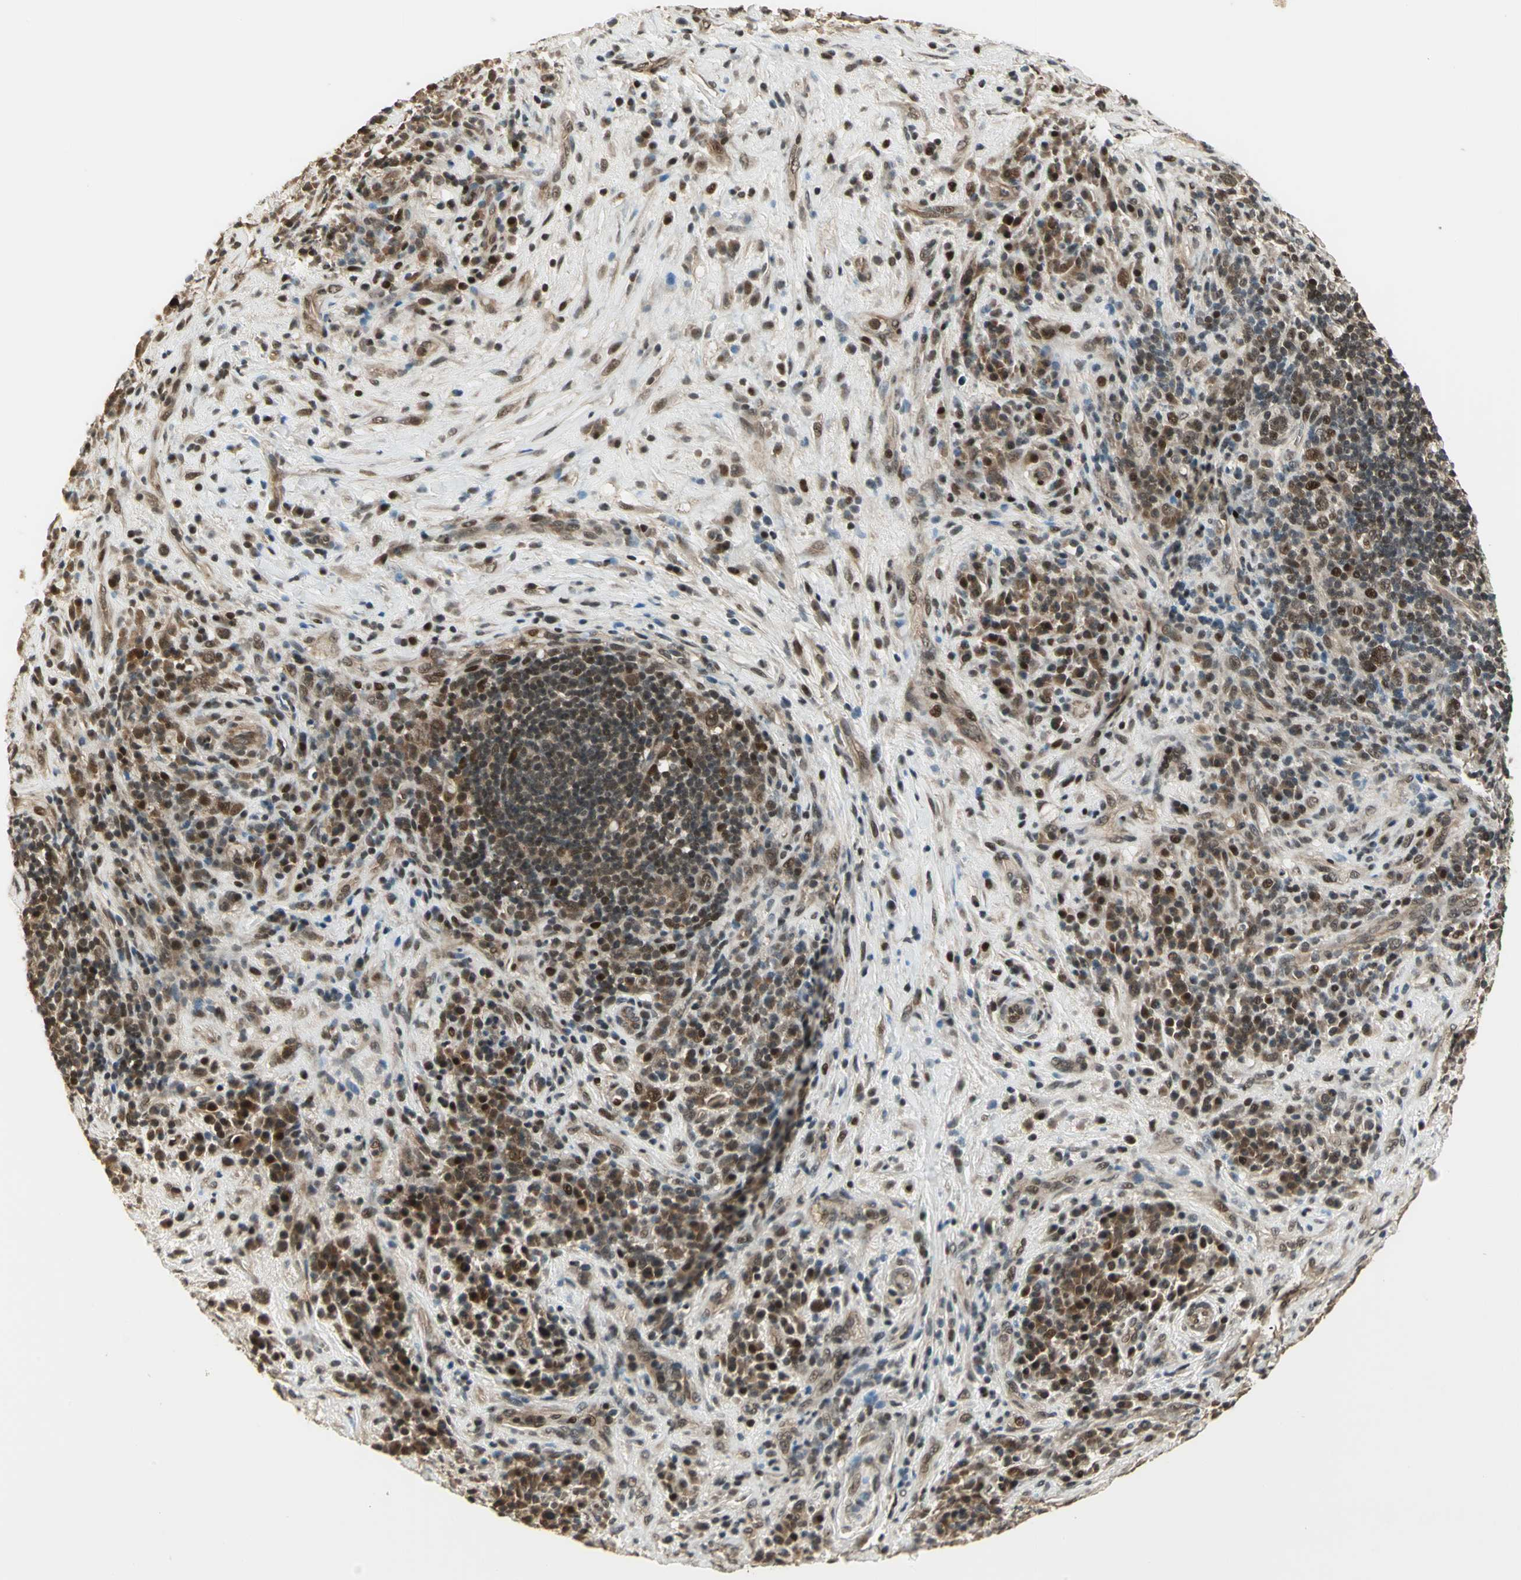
{"staining": {"intensity": "strong", "quantity": ">75%", "location": "cytoplasmic/membranous,nuclear"}, "tissue": "lymphoma", "cell_type": "Tumor cells", "image_type": "cancer", "snomed": [{"axis": "morphology", "description": "Hodgkin's disease, NOS"}, {"axis": "topography", "description": "Lymph node"}], "caption": "Immunohistochemical staining of human Hodgkin's disease demonstrates strong cytoplasmic/membranous and nuclear protein positivity in approximately >75% of tumor cells.", "gene": "PSMC3", "patient": {"sex": "female", "age": 25}}